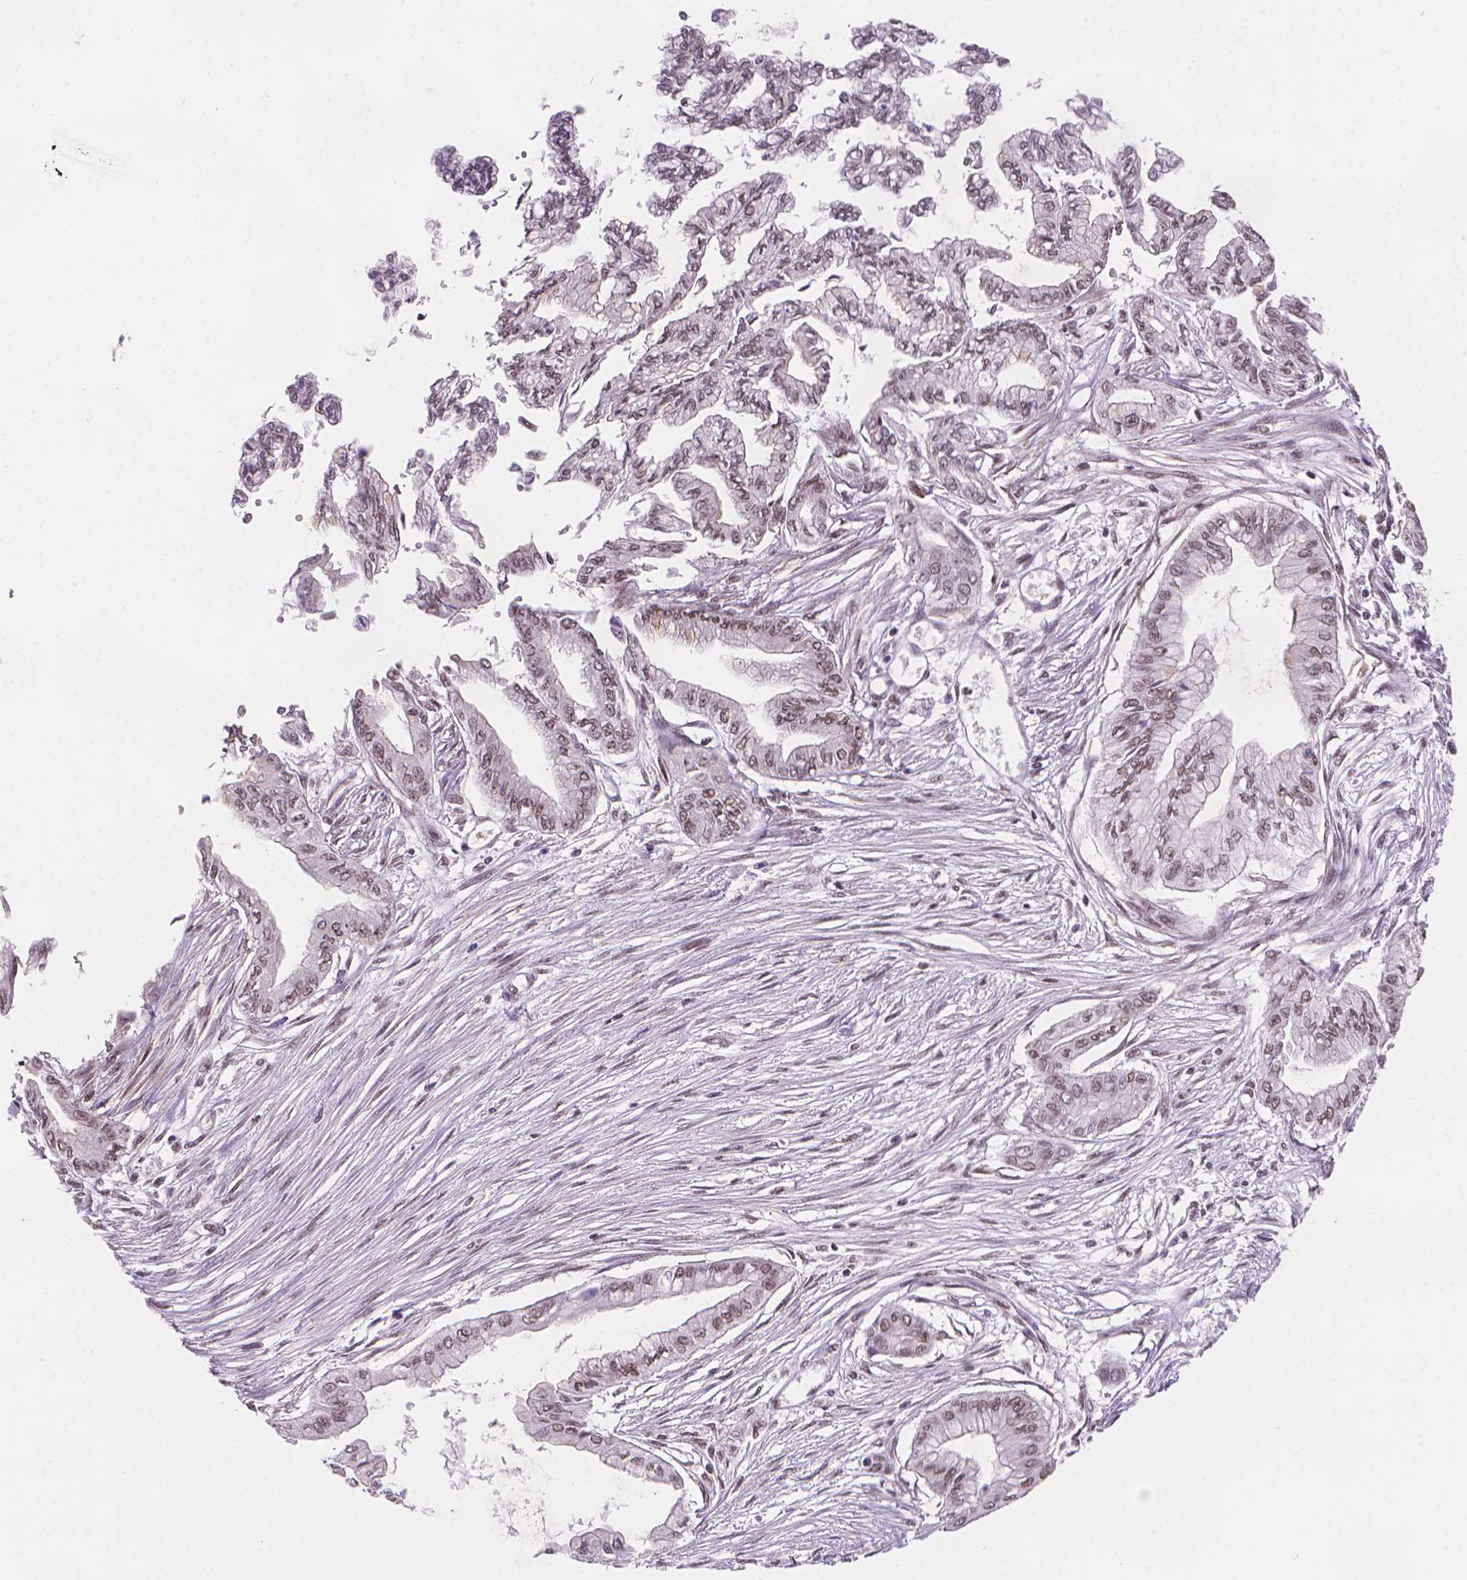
{"staining": {"intensity": "weak", "quantity": "25%-75%", "location": "nuclear"}, "tissue": "pancreatic cancer", "cell_type": "Tumor cells", "image_type": "cancer", "snomed": [{"axis": "morphology", "description": "Adenocarcinoma, NOS"}, {"axis": "topography", "description": "Pancreas"}], "caption": "The photomicrograph displays immunohistochemical staining of pancreatic adenocarcinoma. There is weak nuclear positivity is identified in approximately 25%-75% of tumor cells.", "gene": "UBN1", "patient": {"sex": "female", "age": 68}}